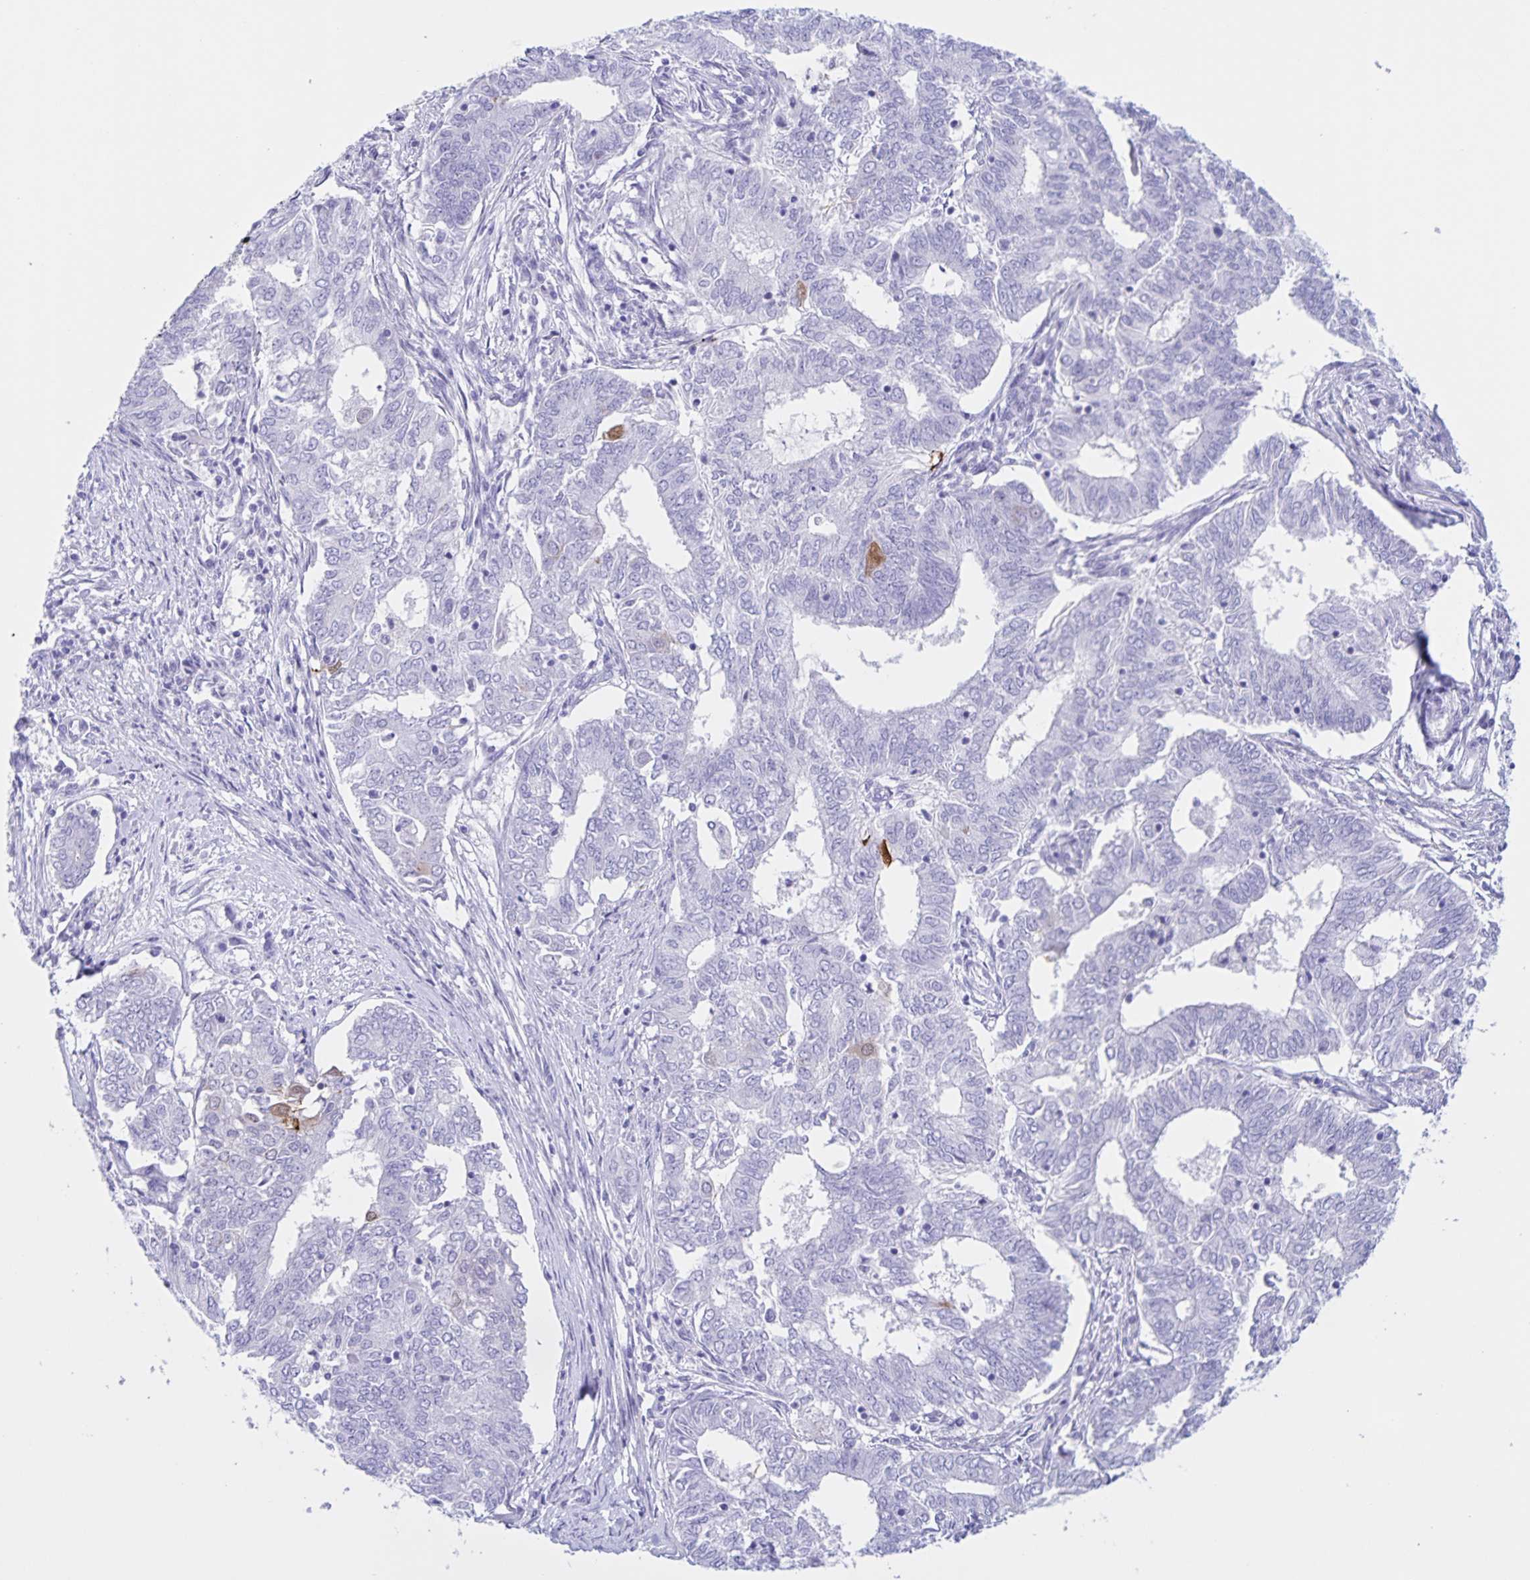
{"staining": {"intensity": "negative", "quantity": "none", "location": "none"}, "tissue": "endometrial cancer", "cell_type": "Tumor cells", "image_type": "cancer", "snomed": [{"axis": "morphology", "description": "Adenocarcinoma, NOS"}, {"axis": "topography", "description": "Endometrium"}], "caption": "DAB immunohistochemical staining of endometrial cancer reveals no significant positivity in tumor cells.", "gene": "TGIF2LX", "patient": {"sex": "female", "age": 62}}